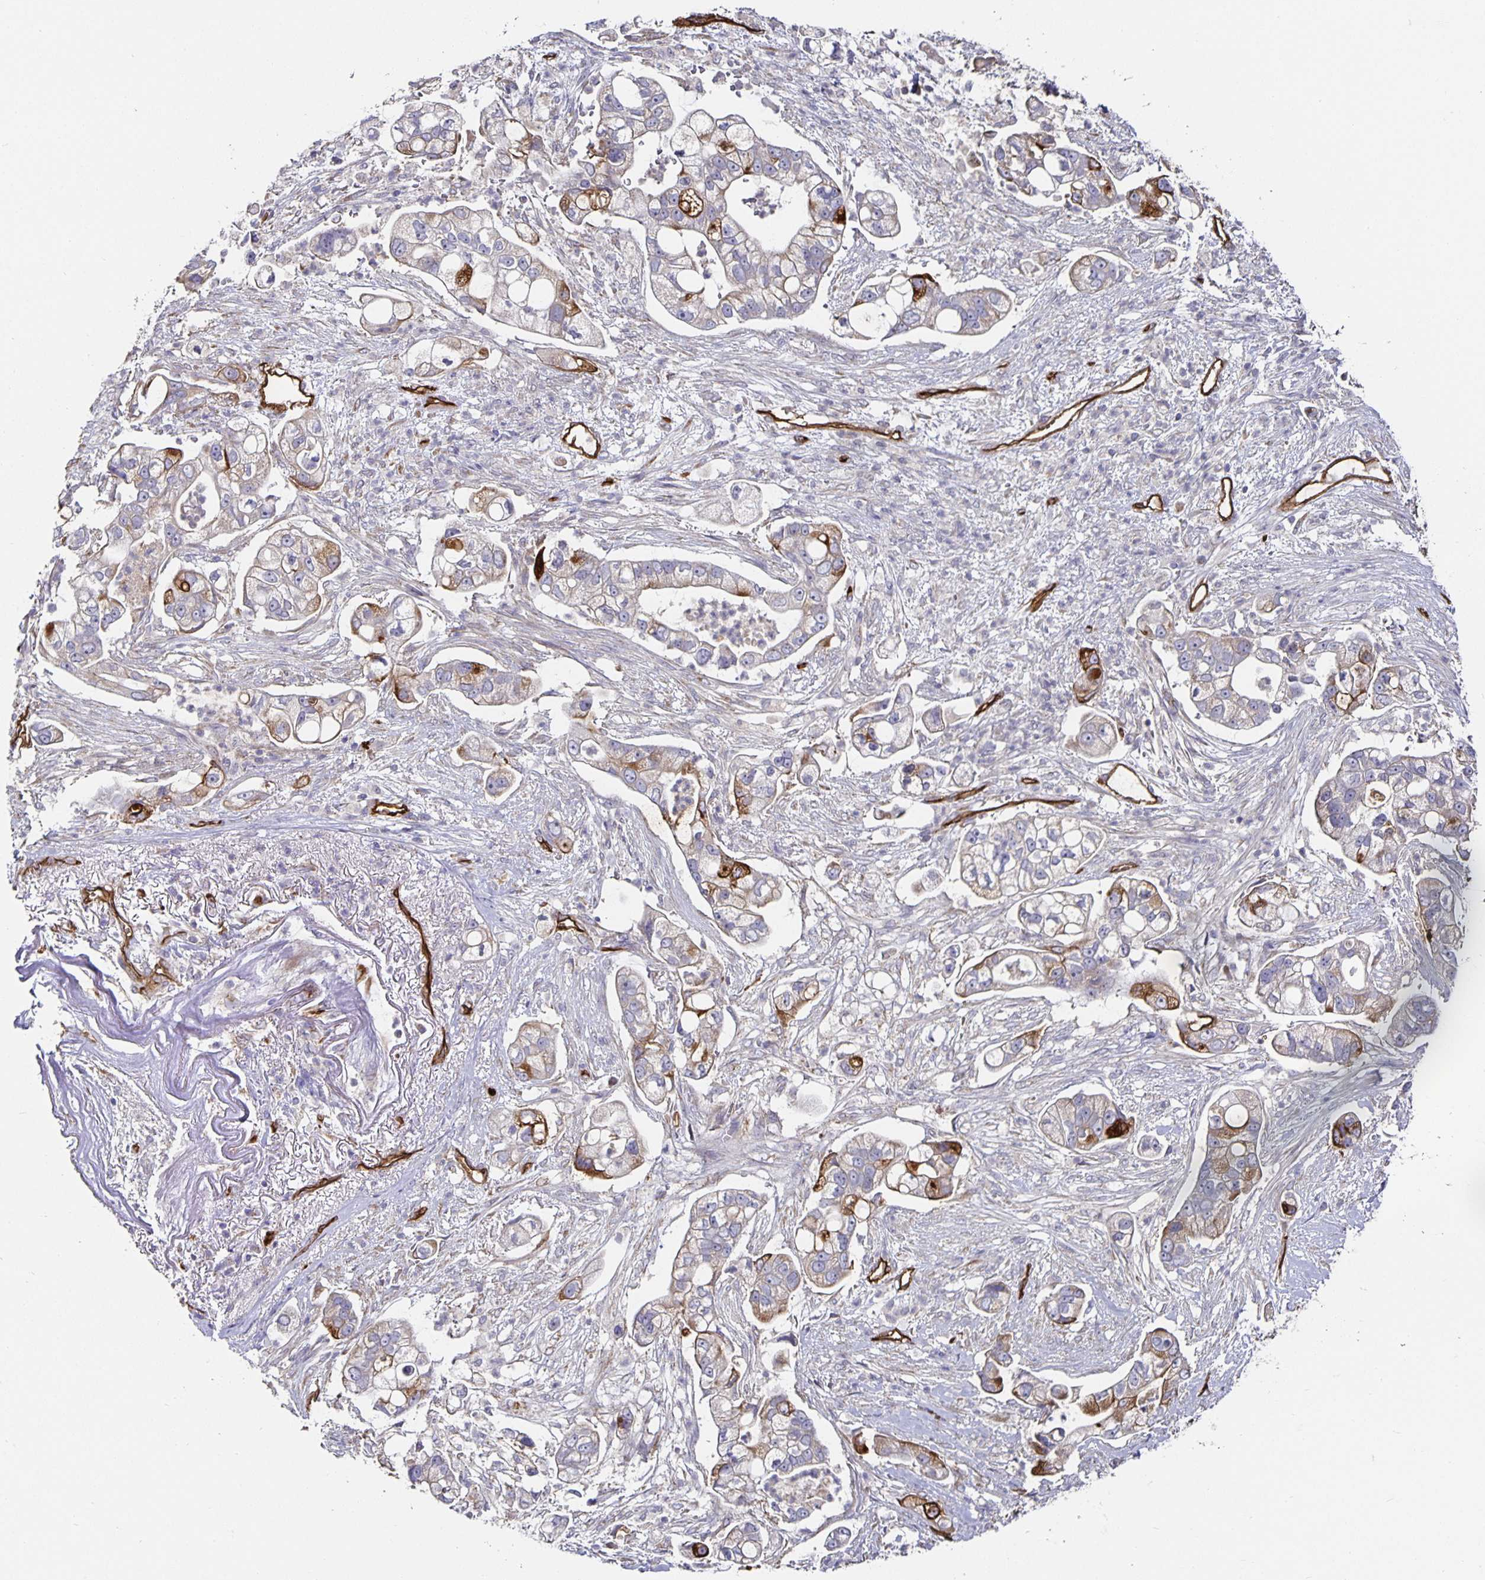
{"staining": {"intensity": "moderate", "quantity": "<25%", "location": "cytoplasmic/membranous"}, "tissue": "pancreatic cancer", "cell_type": "Tumor cells", "image_type": "cancer", "snomed": [{"axis": "morphology", "description": "Adenocarcinoma, NOS"}, {"axis": "topography", "description": "Pancreas"}], "caption": "IHC histopathology image of neoplastic tissue: human pancreatic cancer (adenocarcinoma) stained using immunohistochemistry (IHC) displays low levels of moderate protein expression localized specifically in the cytoplasmic/membranous of tumor cells, appearing as a cytoplasmic/membranous brown color.", "gene": "PODXL", "patient": {"sex": "female", "age": 69}}